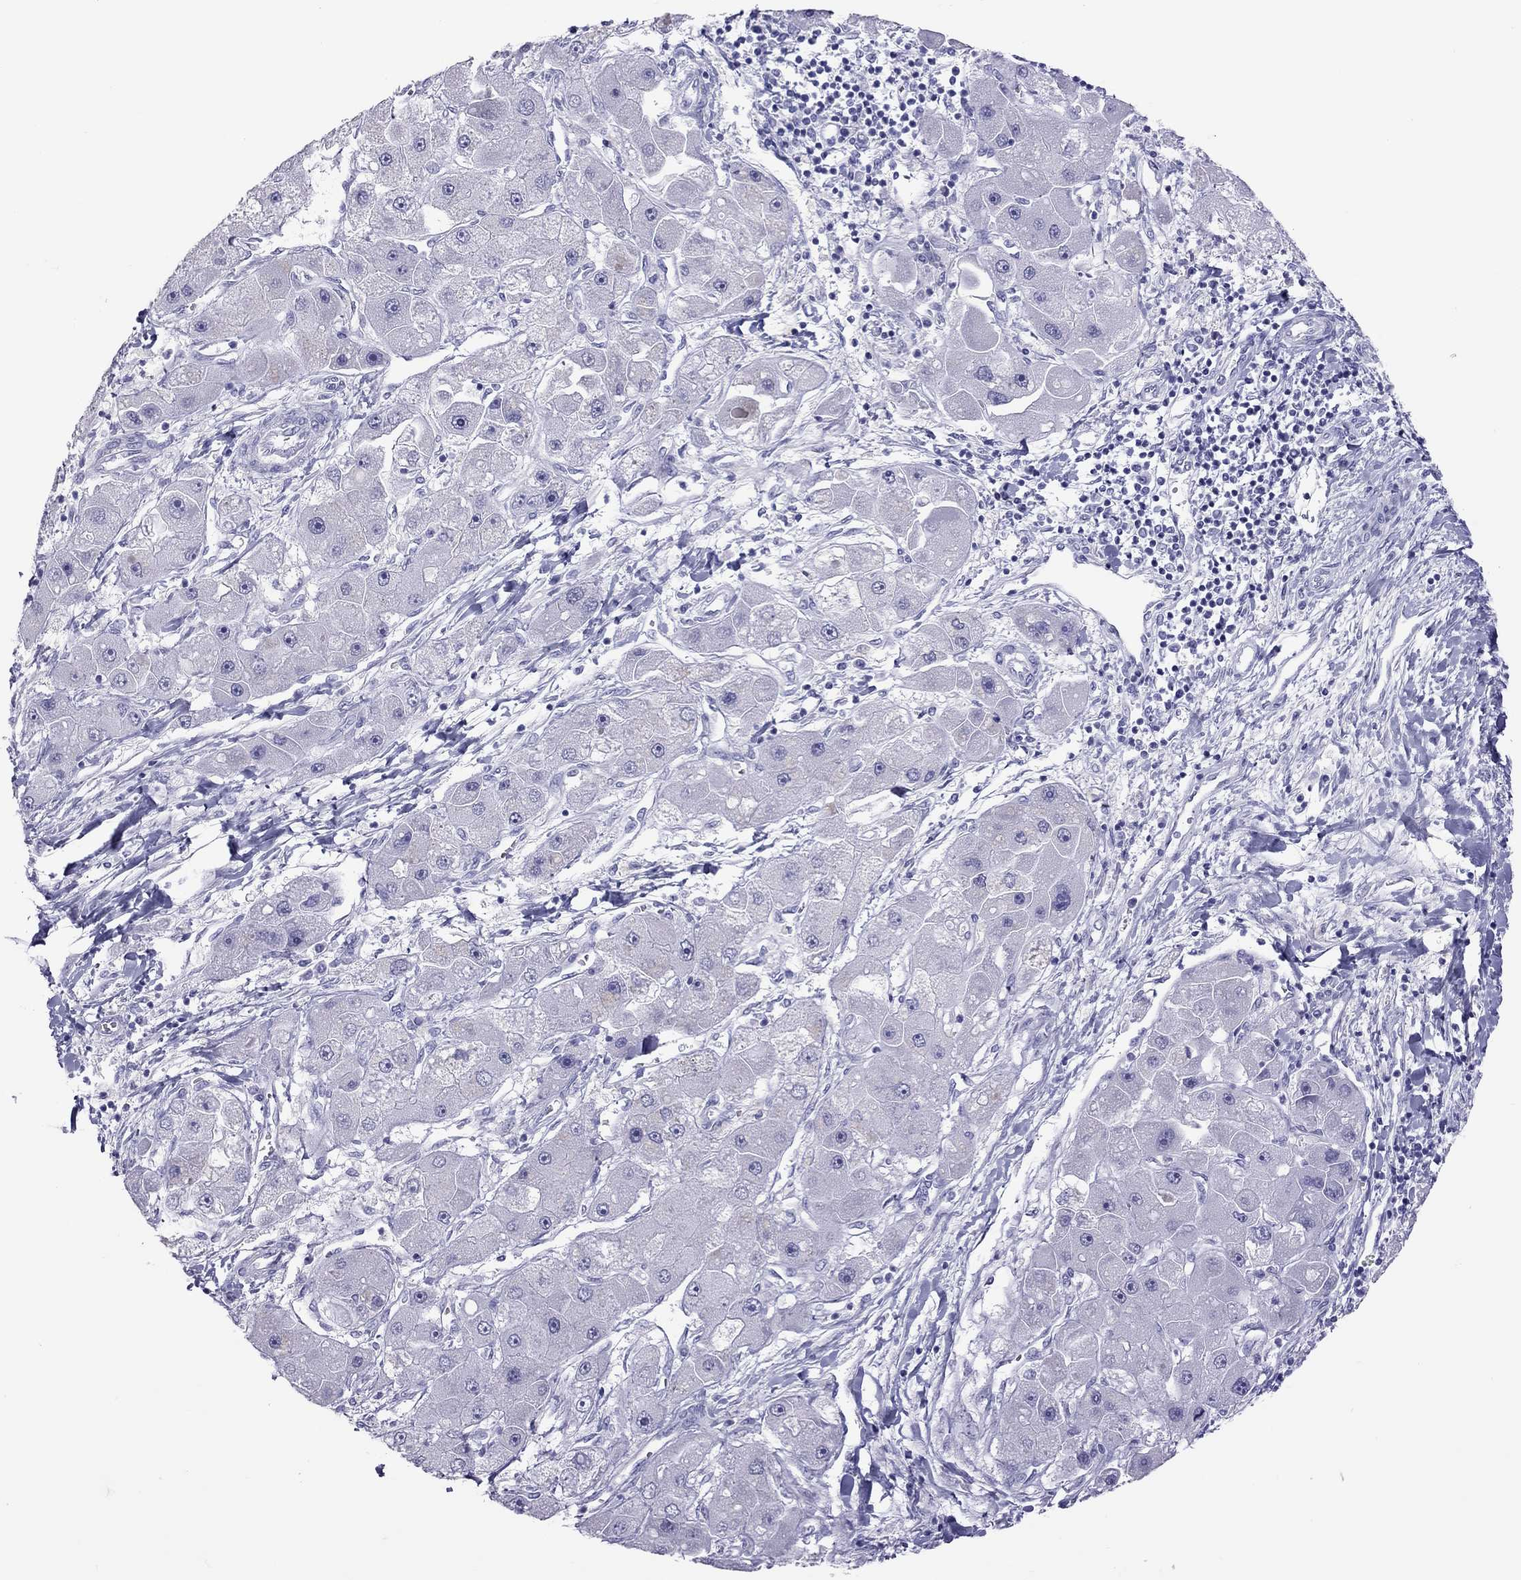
{"staining": {"intensity": "negative", "quantity": "none", "location": "none"}, "tissue": "liver cancer", "cell_type": "Tumor cells", "image_type": "cancer", "snomed": [{"axis": "morphology", "description": "Carcinoma, Hepatocellular, NOS"}, {"axis": "topography", "description": "Liver"}], "caption": "IHC micrograph of hepatocellular carcinoma (liver) stained for a protein (brown), which reveals no staining in tumor cells. (DAB IHC visualized using brightfield microscopy, high magnification).", "gene": "STAG3", "patient": {"sex": "male", "age": 24}}